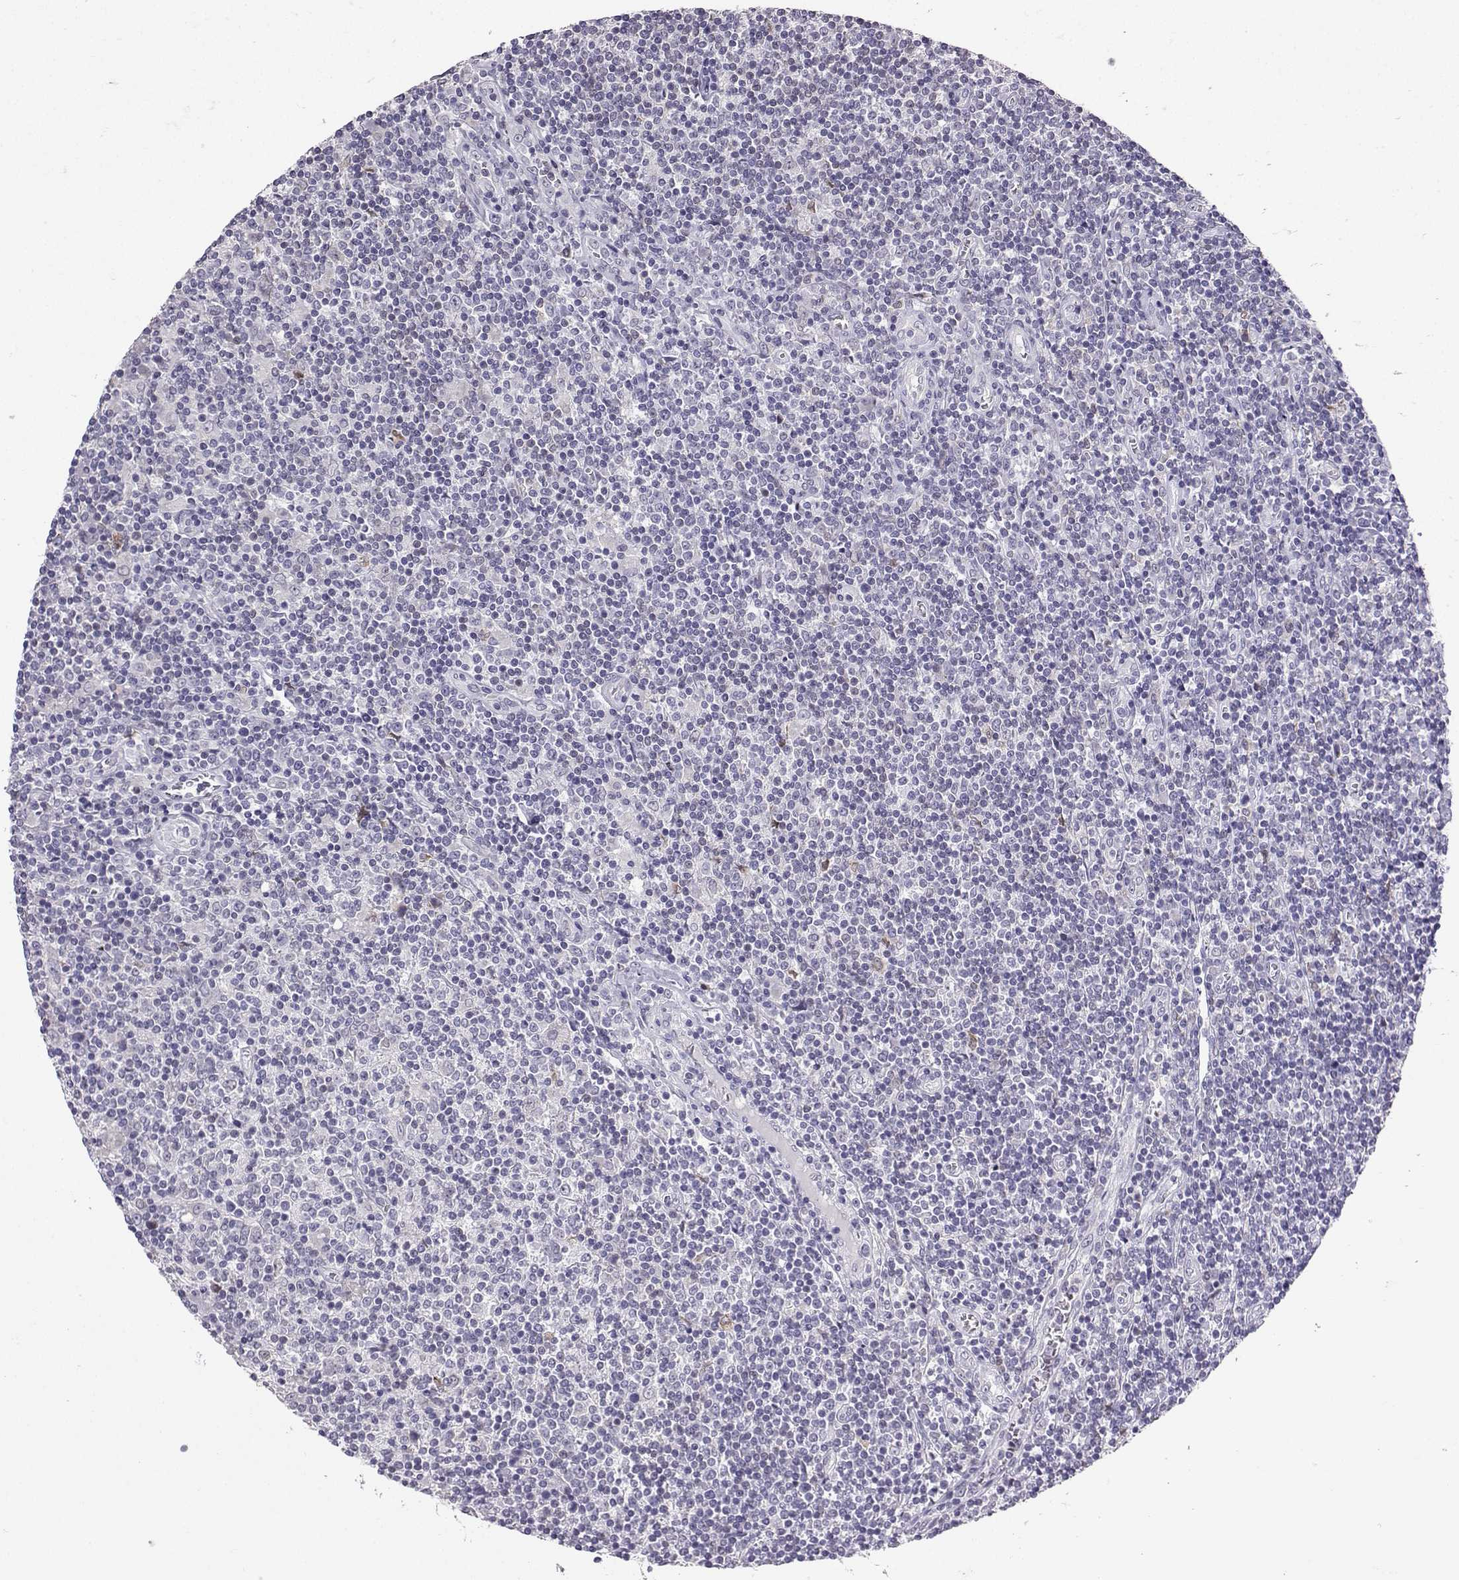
{"staining": {"intensity": "negative", "quantity": "none", "location": "none"}, "tissue": "lymphoma", "cell_type": "Tumor cells", "image_type": "cancer", "snomed": [{"axis": "morphology", "description": "Hodgkin's disease, NOS"}, {"axis": "topography", "description": "Lymph node"}], "caption": "High power microscopy image of an immunohistochemistry micrograph of lymphoma, revealing no significant expression in tumor cells.", "gene": "TBR1", "patient": {"sex": "male", "age": 40}}